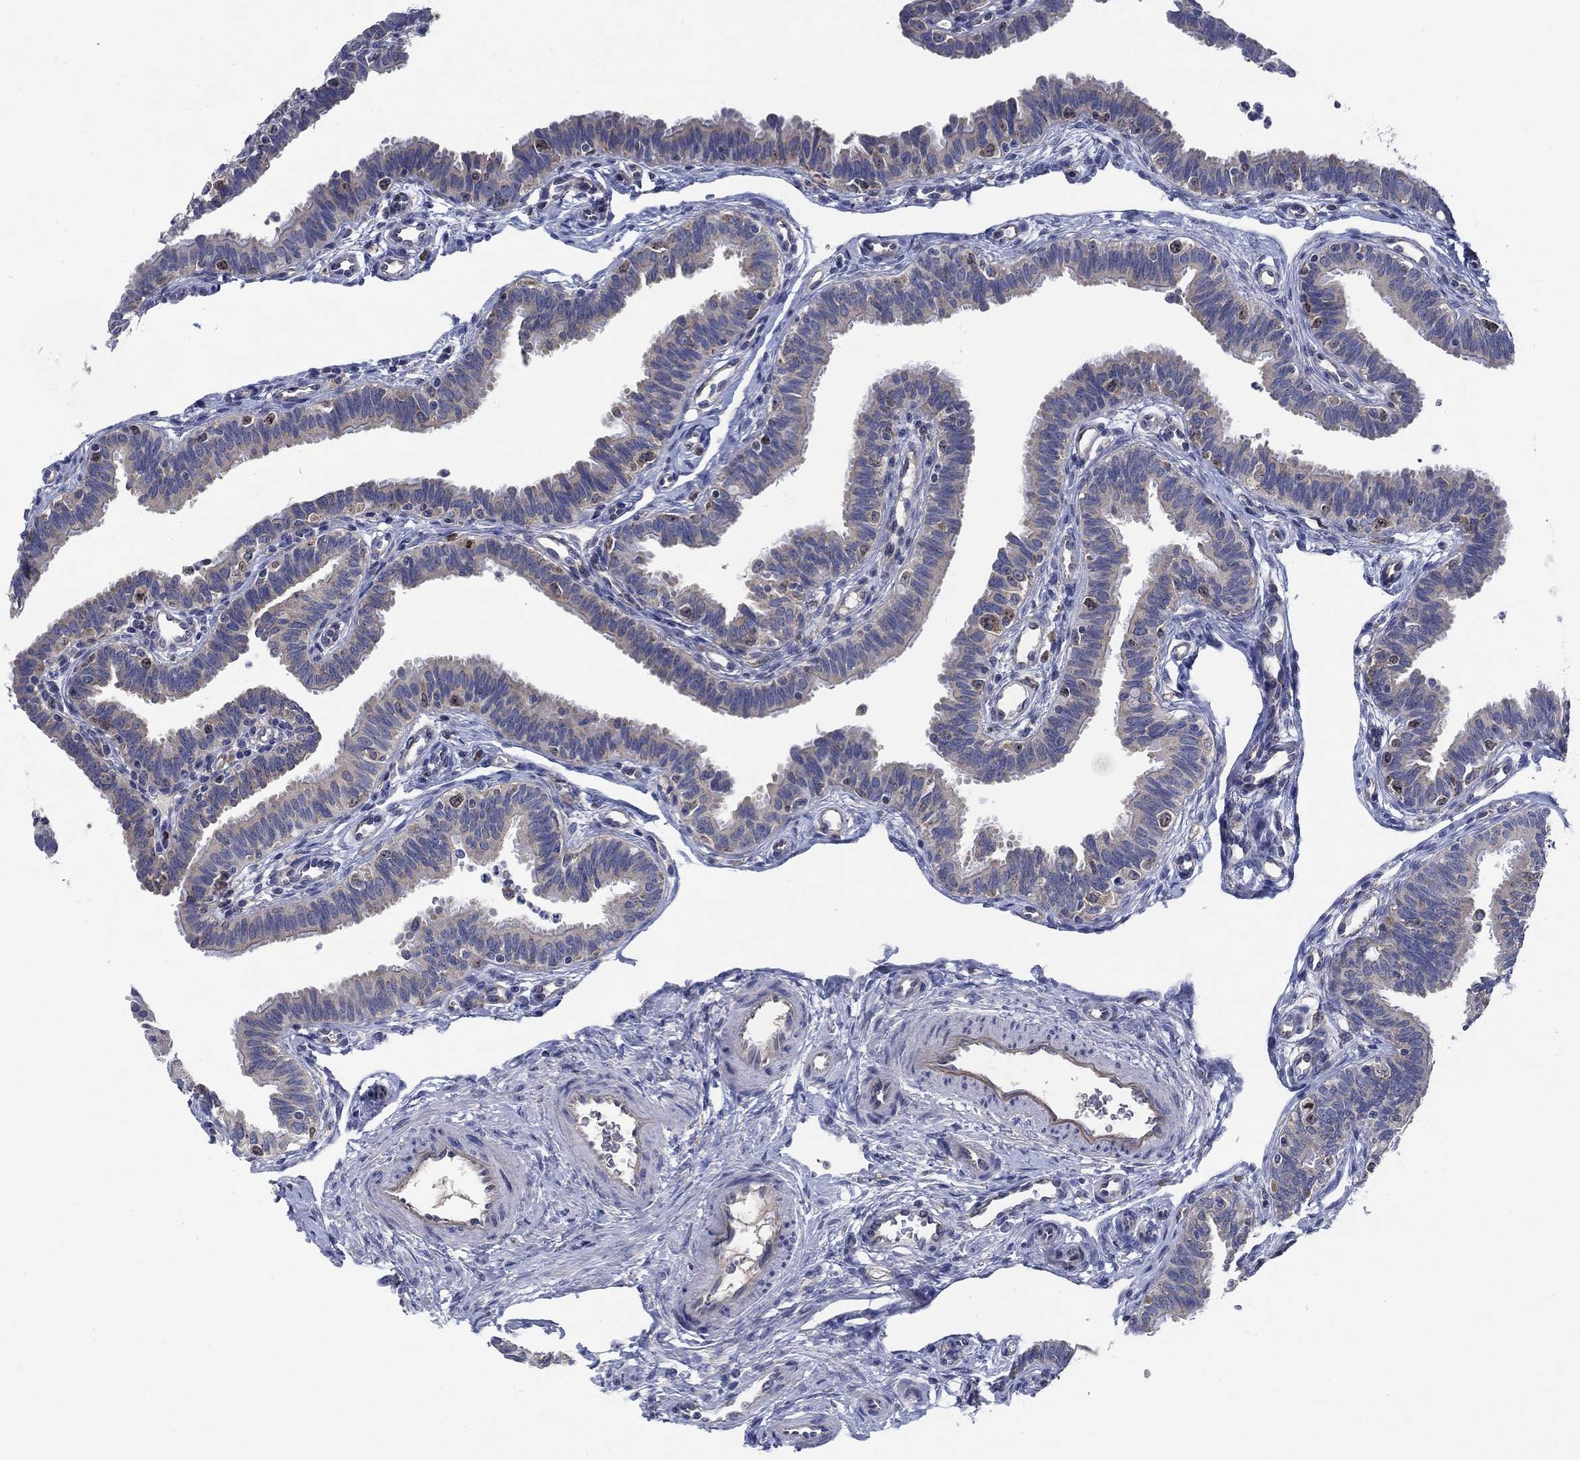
{"staining": {"intensity": "negative", "quantity": "none", "location": "none"}, "tissue": "fallopian tube", "cell_type": "Glandular cells", "image_type": "normal", "snomed": [{"axis": "morphology", "description": "Normal tissue, NOS"}, {"axis": "topography", "description": "Fallopian tube"}], "caption": "Immunohistochemistry photomicrograph of benign human fallopian tube stained for a protein (brown), which demonstrates no staining in glandular cells. (DAB immunohistochemistry, high magnification).", "gene": "MMP24", "patient": {"sex": "female", "age": 36}}